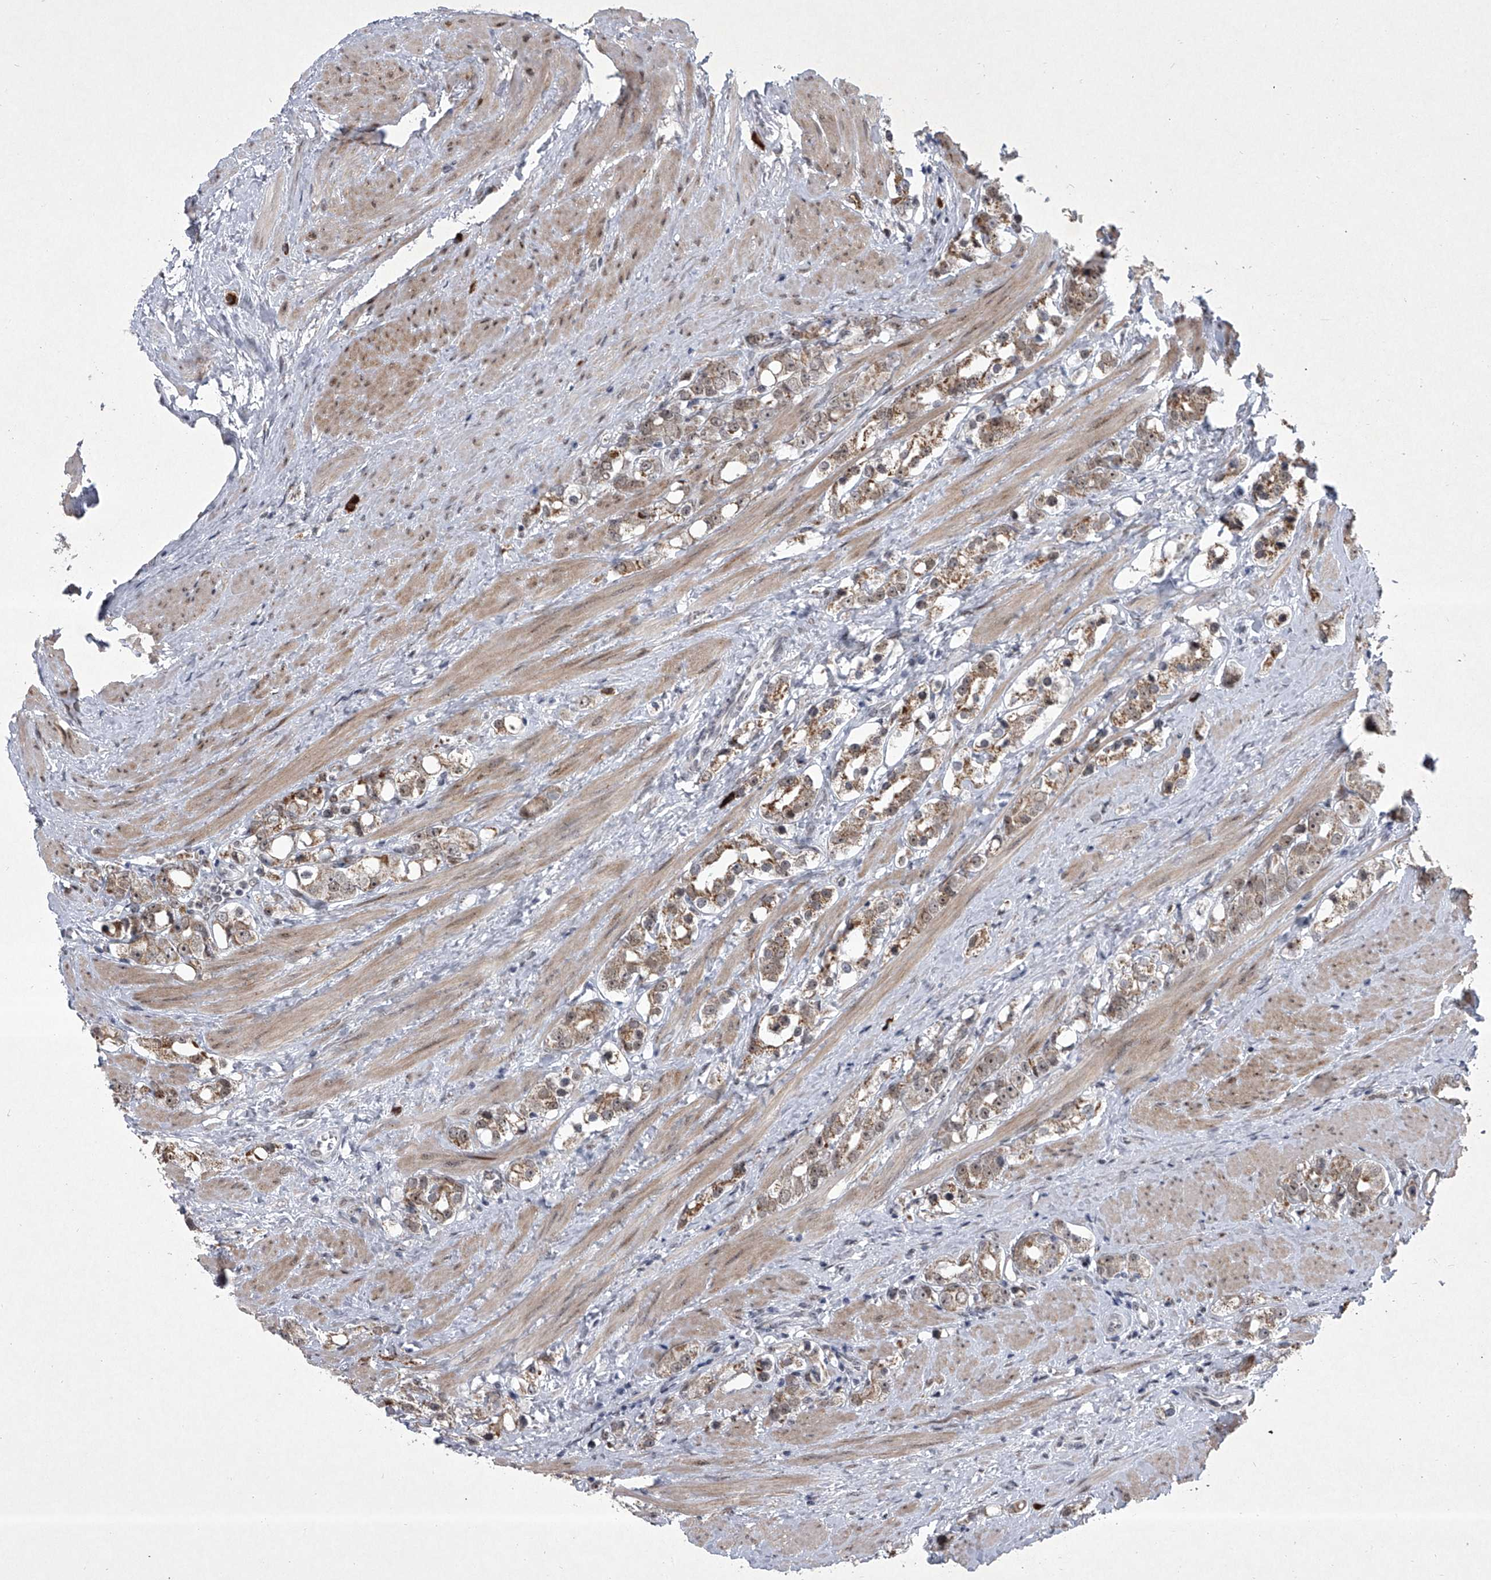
{"staining": {"intensity": "moderate", "quantity": ">75%", "location": "cytoplasmic/membranous,nuclear"}, "tissue": "prostate cancer", "cell_type": "Tumor cells", "image_type": "cancer", "snomed": [{"axis": "morphology", "description": "Adenocarcinoma, NOS"}, {"axis": "topography", "description": "Prostate"}], "caption": "Protein expression analysis of human prostate adenocarcinoma reveals moderate cytoplasmic/membranous and nuclear staining in approximately >75% of tumor cells. (DAB (3,3'-diaminobenzidine) IHC, brown staining for protein, blue staining for nuclei).", "gene": "MLLT1", "patient": {"sex": "male", "age": 79}}